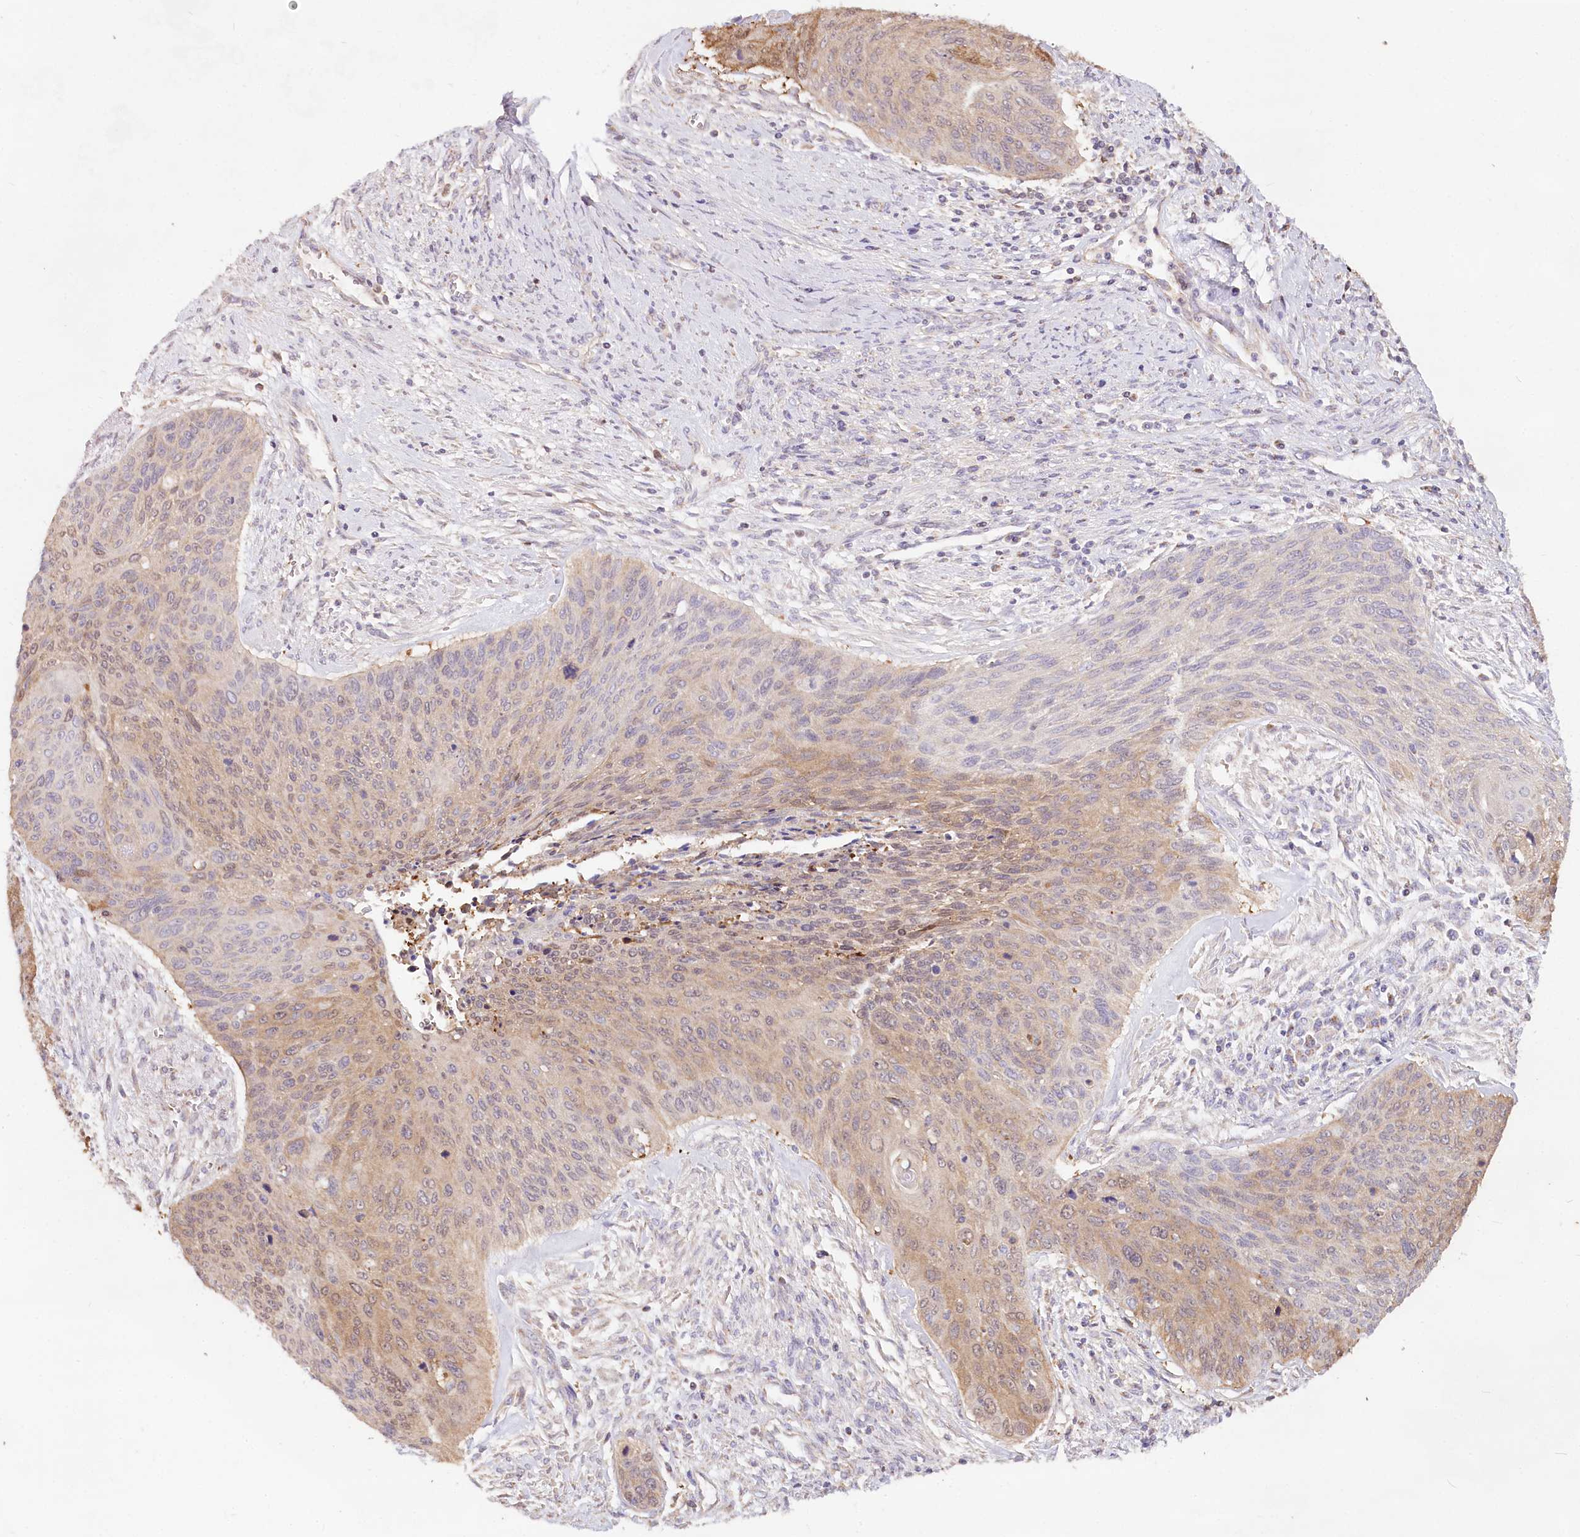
{"staining": {"intensity": "moderate", "quantity": "<25%", "location": "cytoplasmic/membranous"}, "tissue": "cervical cancer", "cell_type": "Tumor cells", "image_type": "cancer", "snomed": [{"axis": "morphology", "description": "Squamous cell carcinoma, NOS"}, {"axis": "topography", "description": "Cervix"}], "caption": "Moderate cytoplasmic/membranous protein staining is appreciated in approximately <25% of tumor cells in cervical cancer (squamous cell carcinoma).", "gene": "TASOR2", "patient": {"sex": "female", "age": 55}}